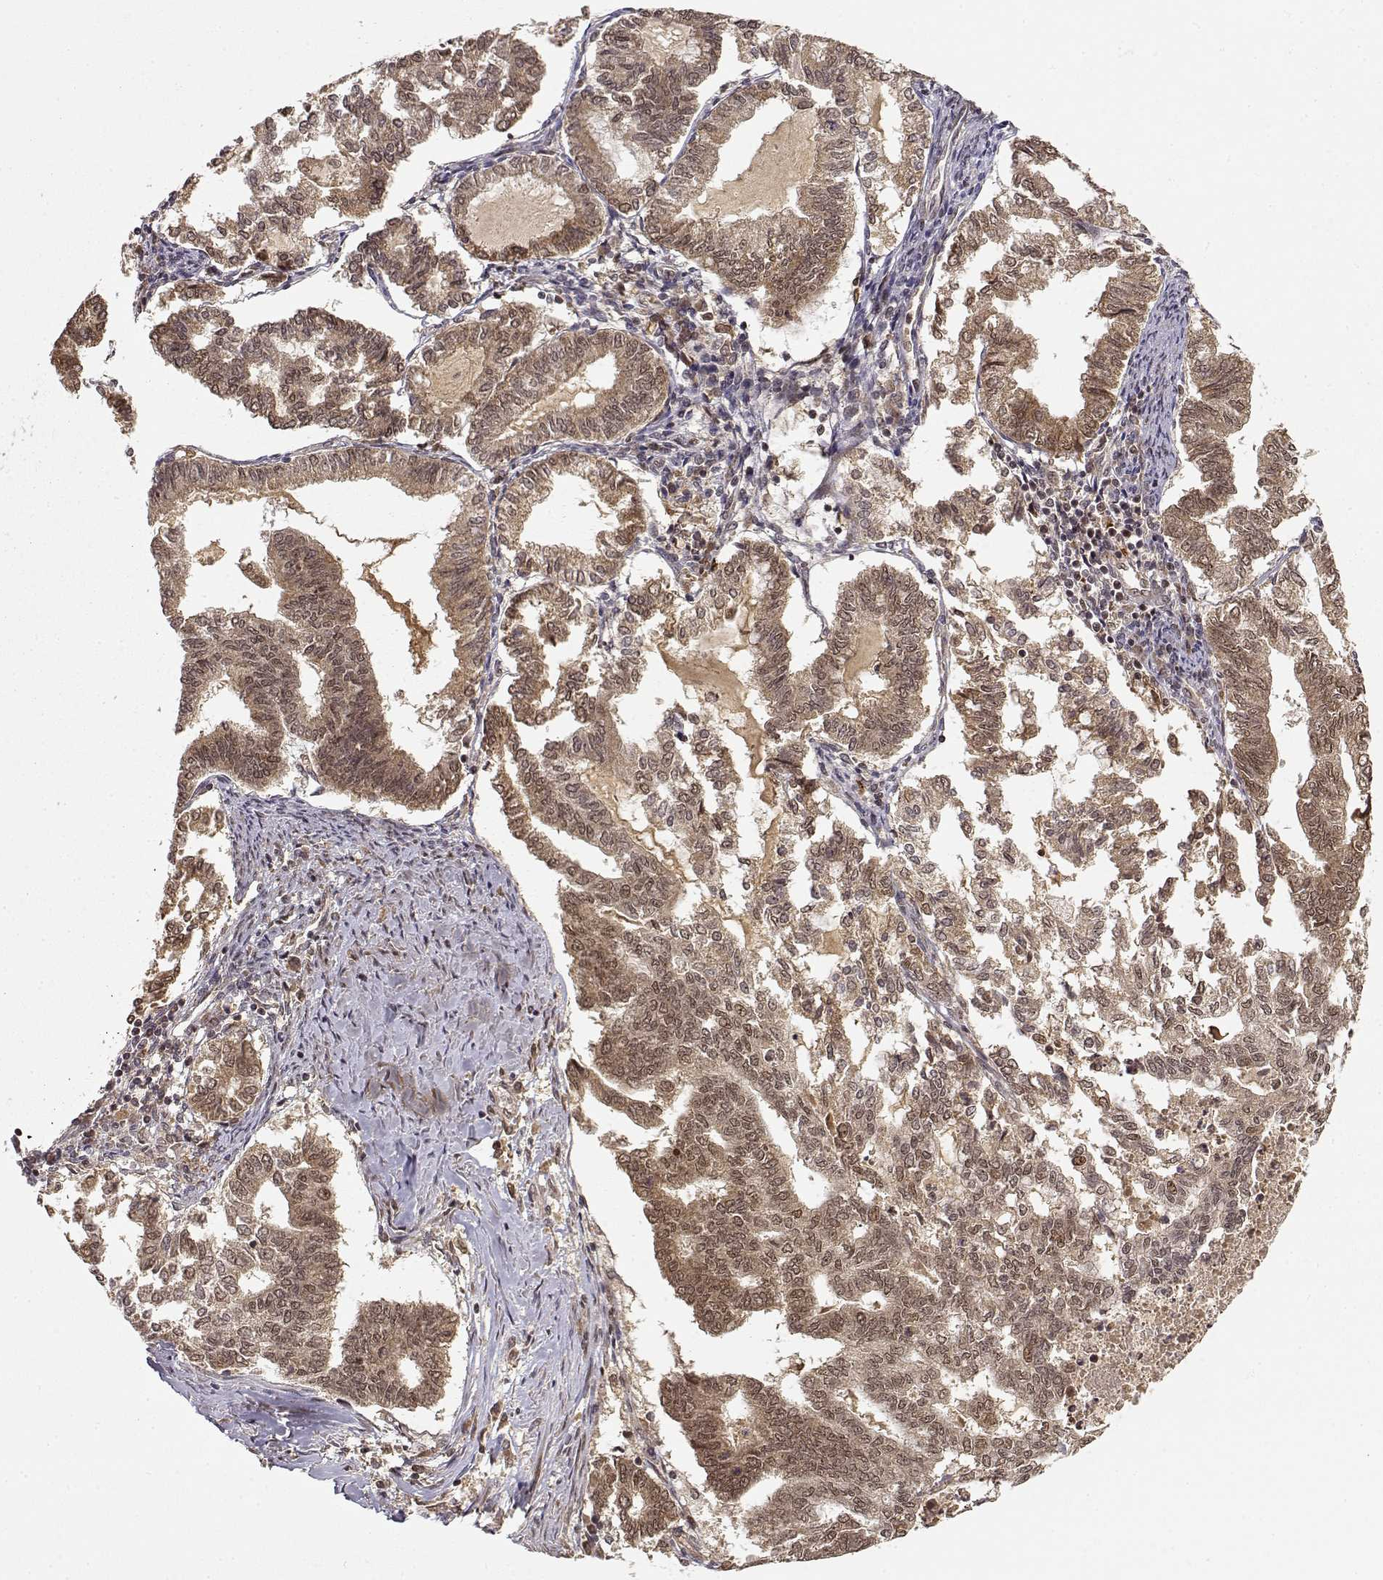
{"staining": {"intensity": "moderate", "quantity": ">75%", "location": "cytoplasmic/membranous,nuclear"}, "tissue": "endometrial cancer", "cell_type": "Tumor cells", "image_type": "cancer", "snomed": [{"axis": "morphology", "description": "Adenocarcinoma, NOS"}, {"axis": "topography", "description": "Endometrium"}], "caption": "Human endometrial cancer stained with a brown dye shows moderate cytoplasmic/membranous and nuclear positive staining in approximately >75% of tumor cells.", "gene": "MAEA", "patient": {"sex": "female", "age": 79}}